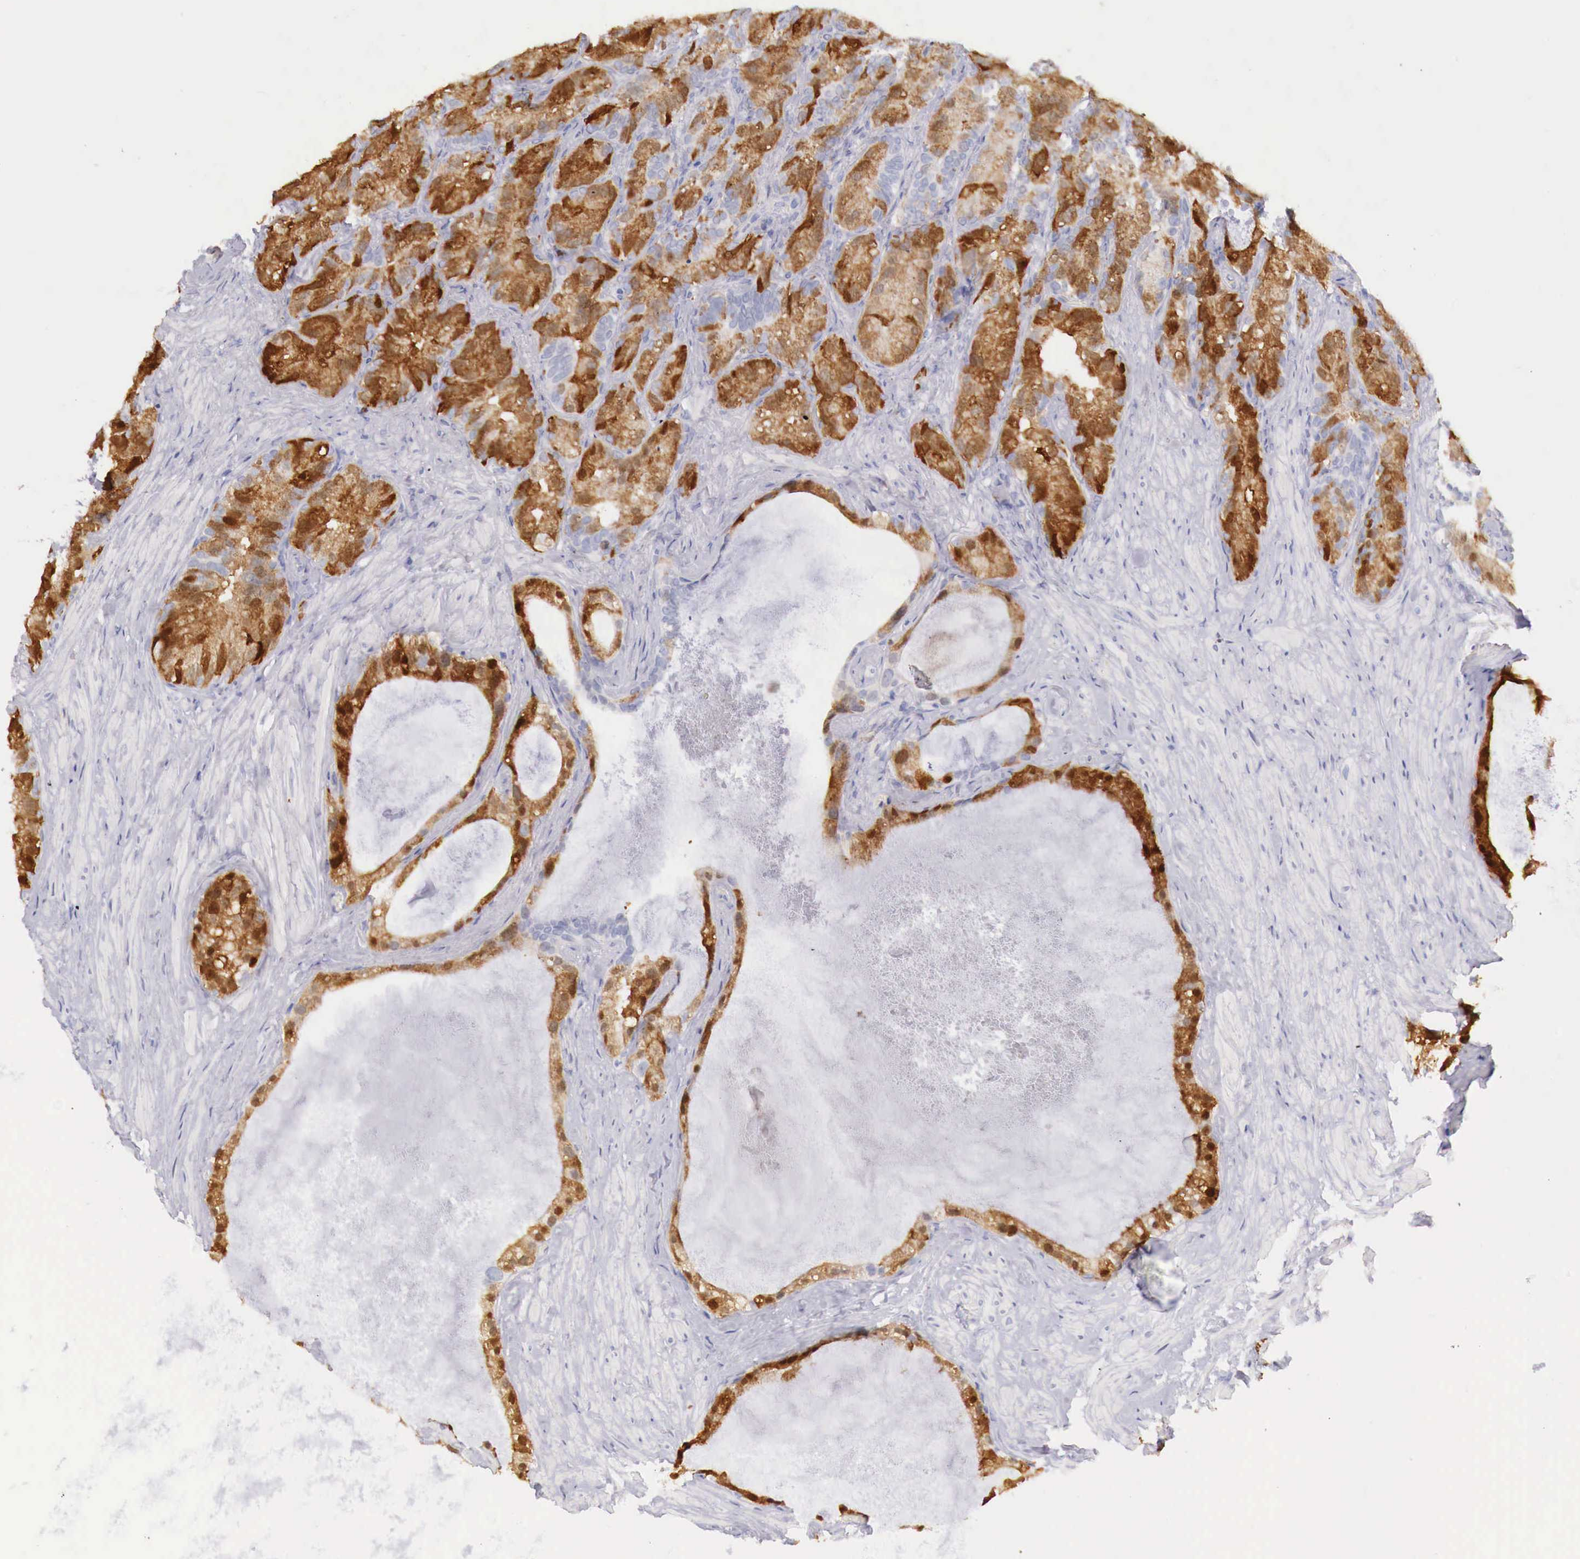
{"staining": {"intensity": "strong", "quantity": "25%-75%", "location": "cytoplasmic/membranous,nuclear"}, "tissue": "seminal vesicle", "cell_type": "Glandular cells", "image_type": "normal", "snomed": [{"axis": "morphology", "description": "Normal tissue, NOS"}, {"axis": "topography", "description": "Seminal veicle"}], "caption": "This is a photomicrograph of IHC staining of unremarkable seminal vesicle, which shows strong positivity in the cytoplasmic/membranous,nuclear of glandular cells.", "gene": "ITIH6", "patient": {"sex": "male", "age": 63}}